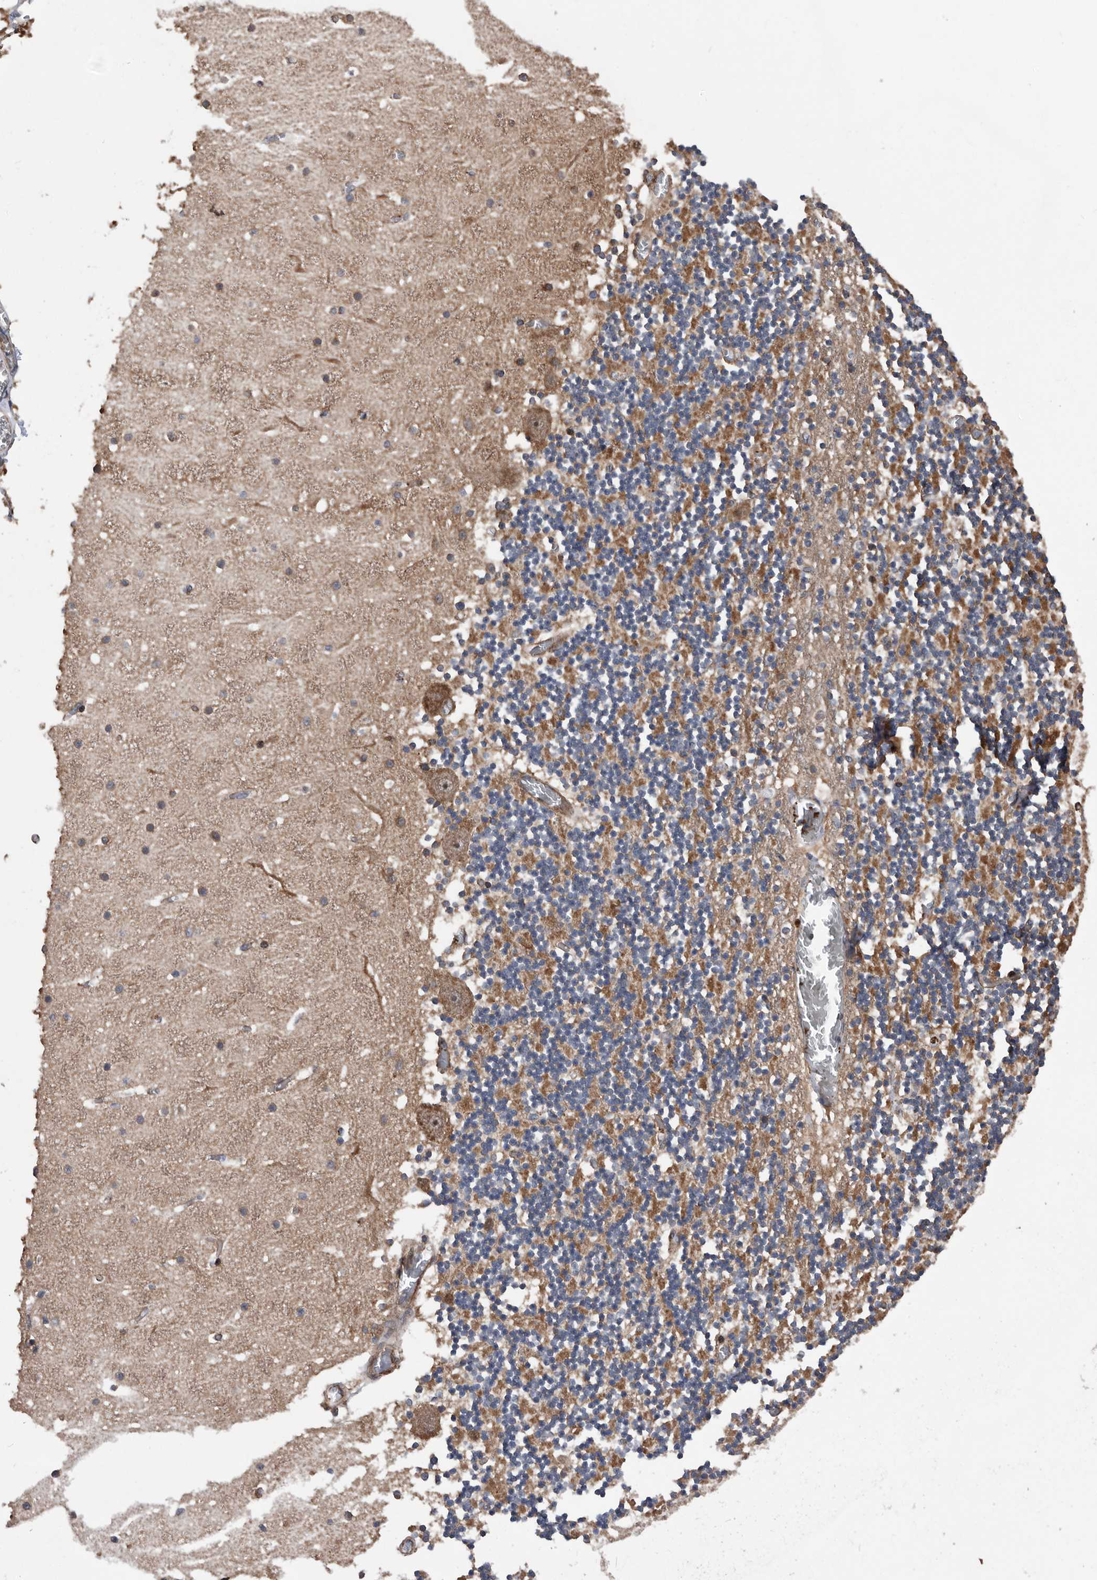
{"staining": {"intensity": "weak", "quantity": "<25%", "location": "cytoplasmic/membranous"}, "tissue": "cerebellum", "cell_type": "Cells in granular layer", "image_type": "normal", "snomed": [{"axis": "morphology", "description": "Normal tissue, NOS"}, {"axis": "topography", "description": "Cerebellum"}], "caption": "Protein analysis of unremarkable cerebellum displays no significant positivity in cells in granular layer.", "gene": "SERINC2", "patient": {"sex": "female", "age": 28}}